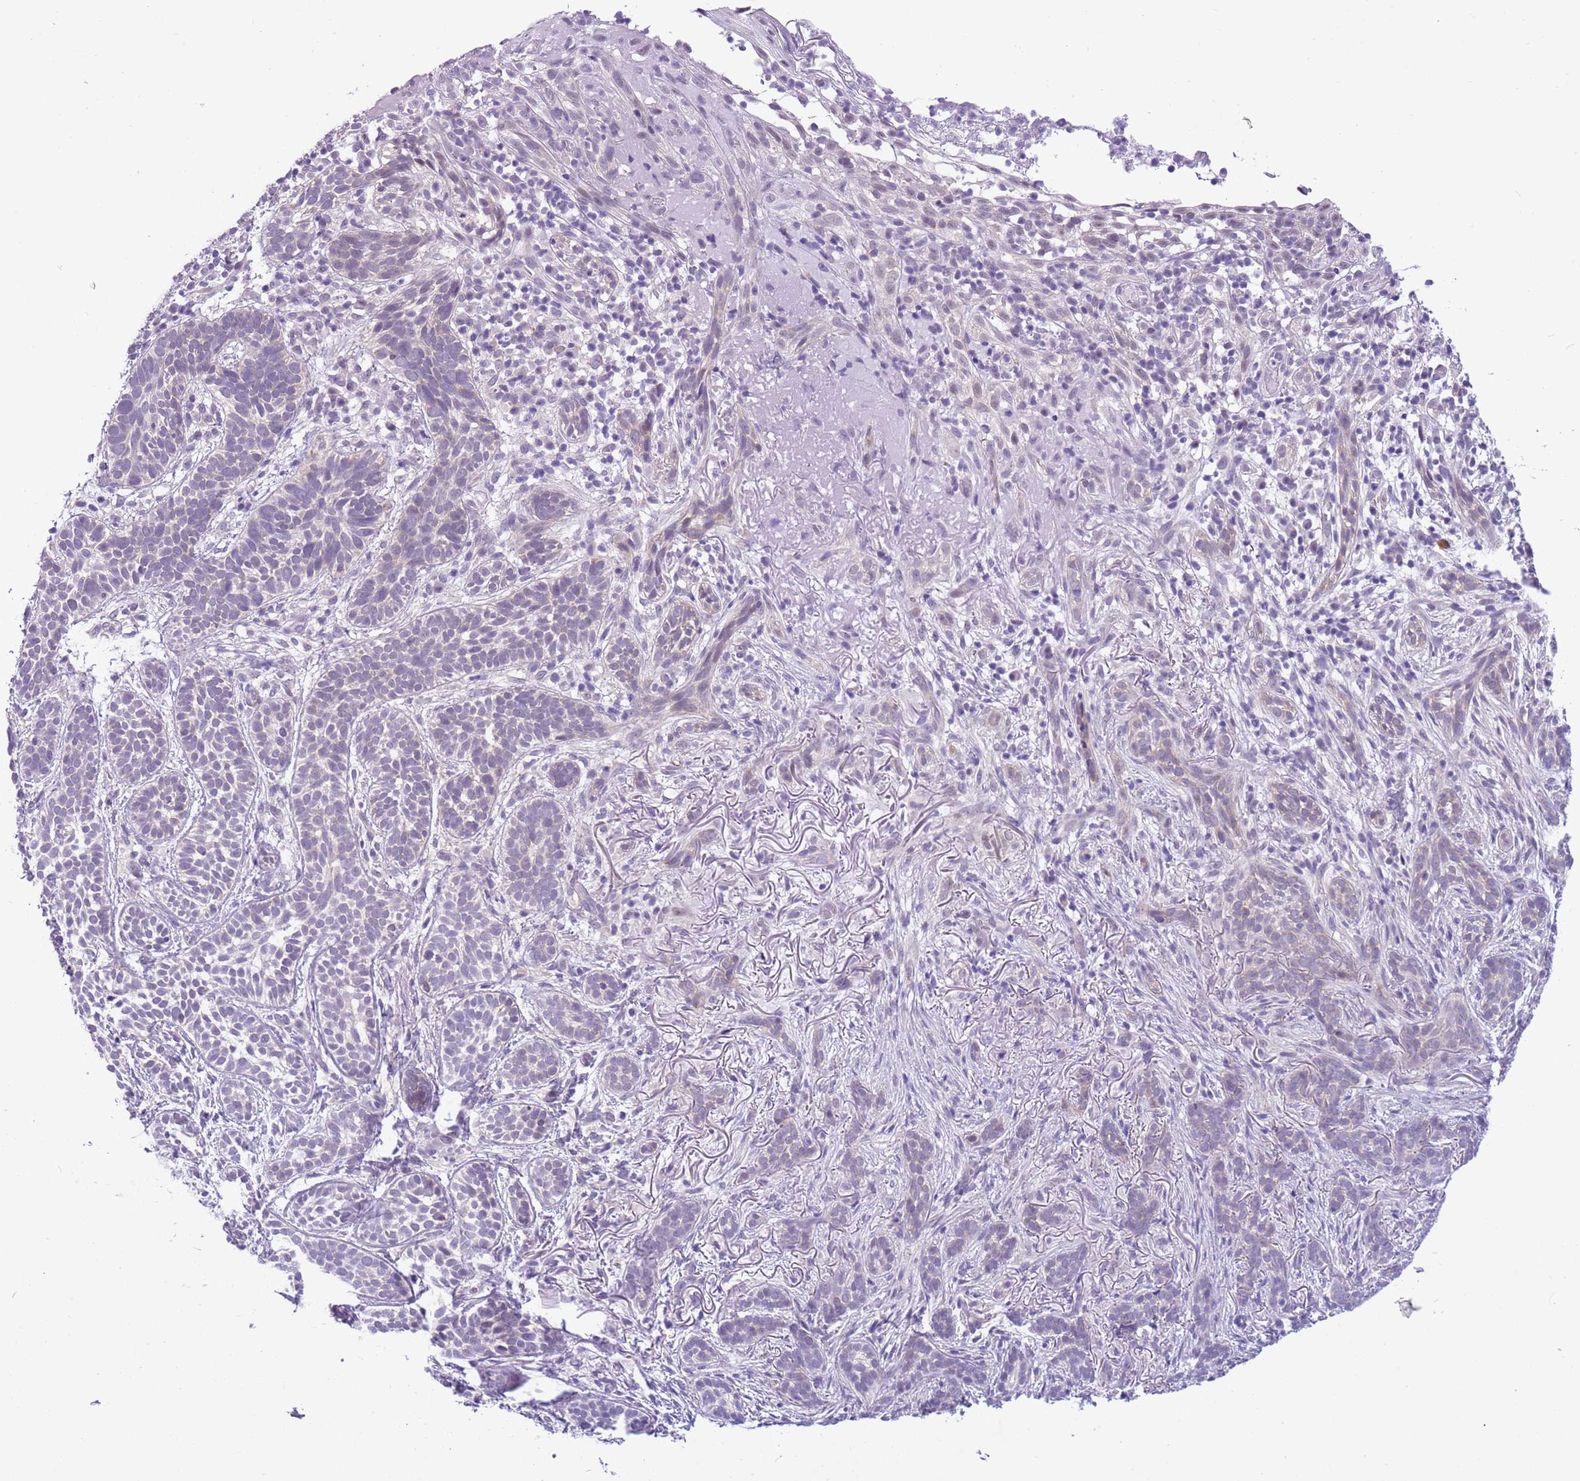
{"staining": {"intensity": "negative", "quantity": "none", "location": "none"}, "tissue": "skin cancer", "cell_type": "Tumor cells", "image_type": "cancer", "snomed": [{"axis": "morphology", "description": "Basal cell carcinoma"}, {"axis": "topography", "description": "Skin"}], "caption": "Micrograph shows no protein staining in tumor cells of skin basal cell carcinoma tissue. The staining is performed using DAB brown chromogen with nuclei counter-stained in using hematoxylin.", "gene": "FAM120C", "patient": {"sex": "male", "age": 71}}